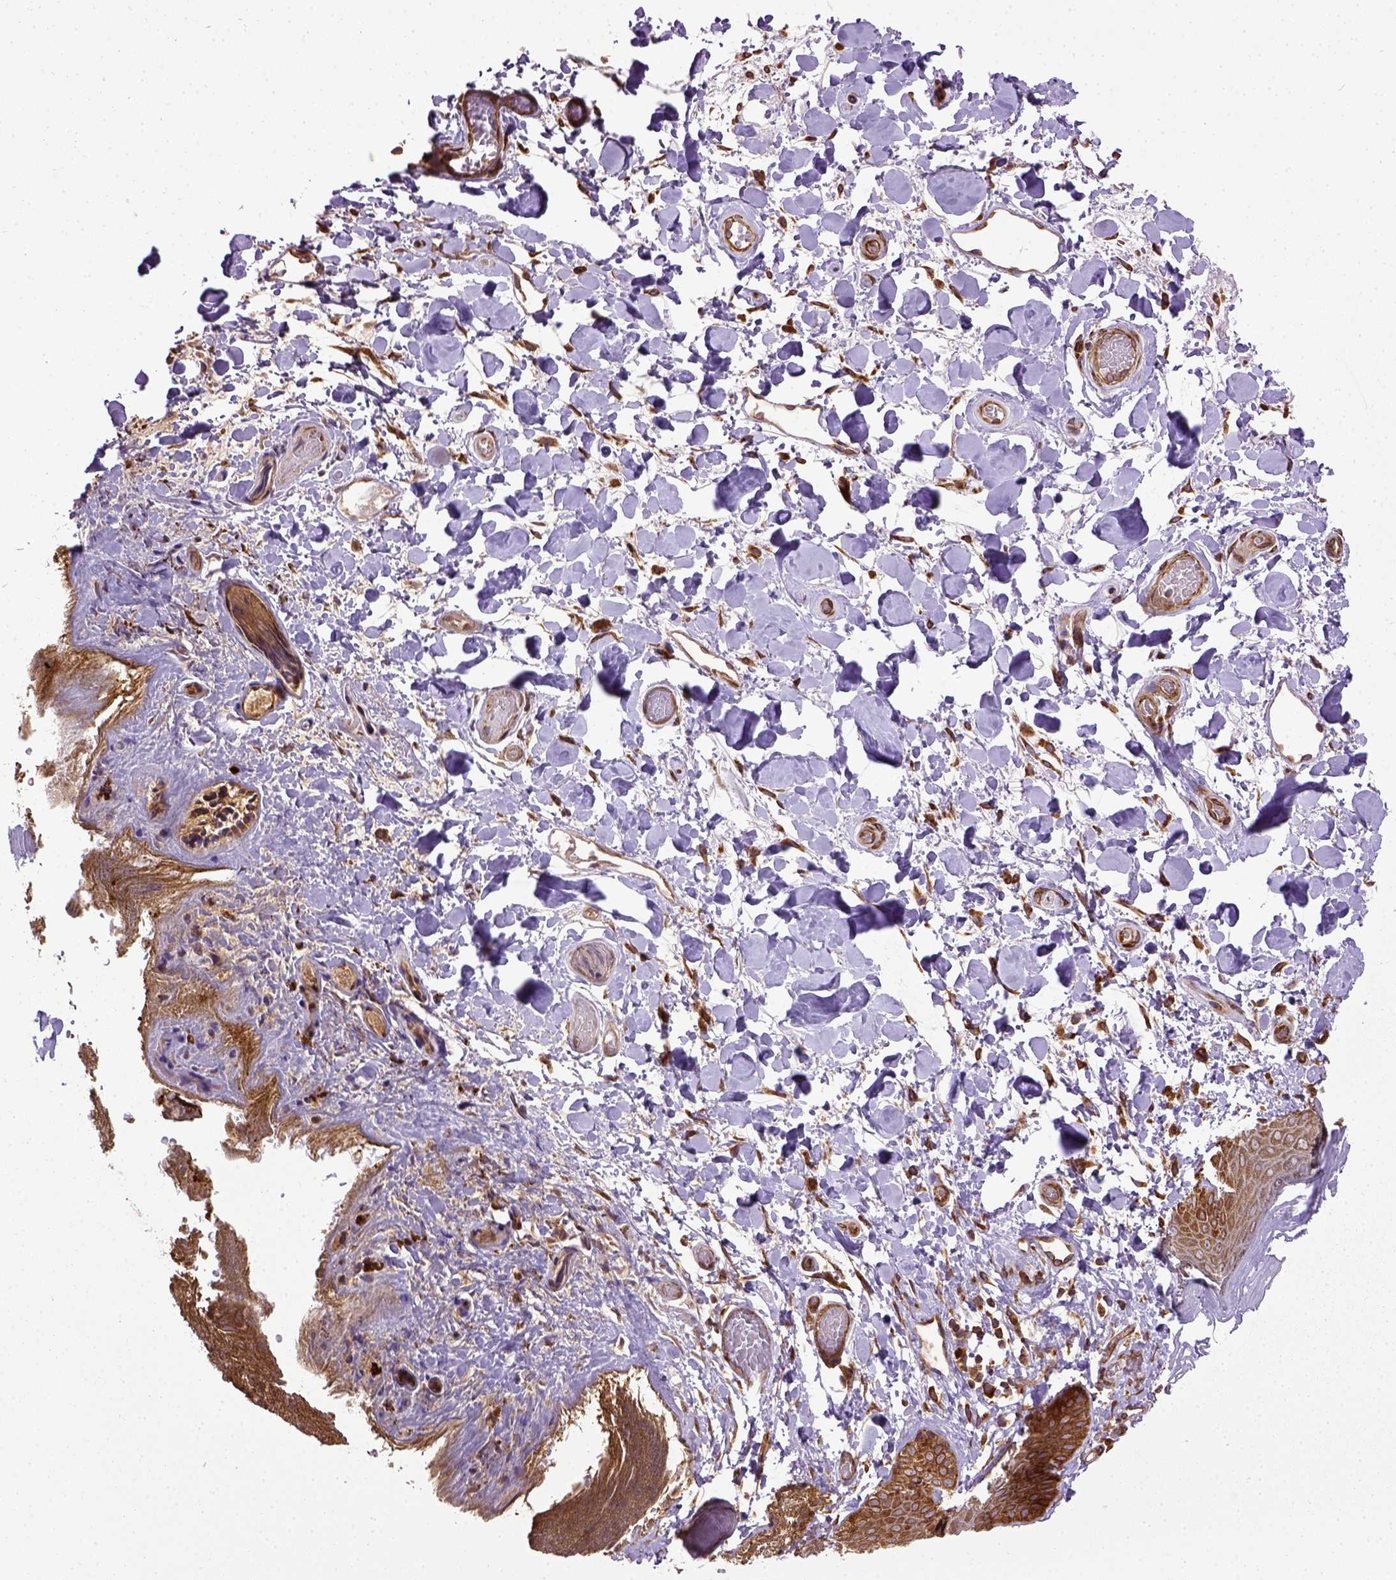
{"staining": {"intensity": "strong", "quantity": ">75%", "location": "cytoplasmic/membranous"}, "tissue": "skin", "cell_type": "Epidermal cells", "image_type": "normal", "snomed": [{"axis": "morphology", "description": "Normal tissue, NOS"}, {"axis": "topography", "description": "Anal"}], "caption": "Immunohistochemistry staining of normal skin, which displays high levels of strong cytoplasmic/membranous staining in approximately >75% of epidermal cells indicating strong cytoplasmic/membranous protein staining. The staining was performed using DAB (brown) for protein detection and nuclei were counterstained in hematoxylin (blue).", "gene": "CAPRIN1", "patient": {"sex": "male", "age": 53}}